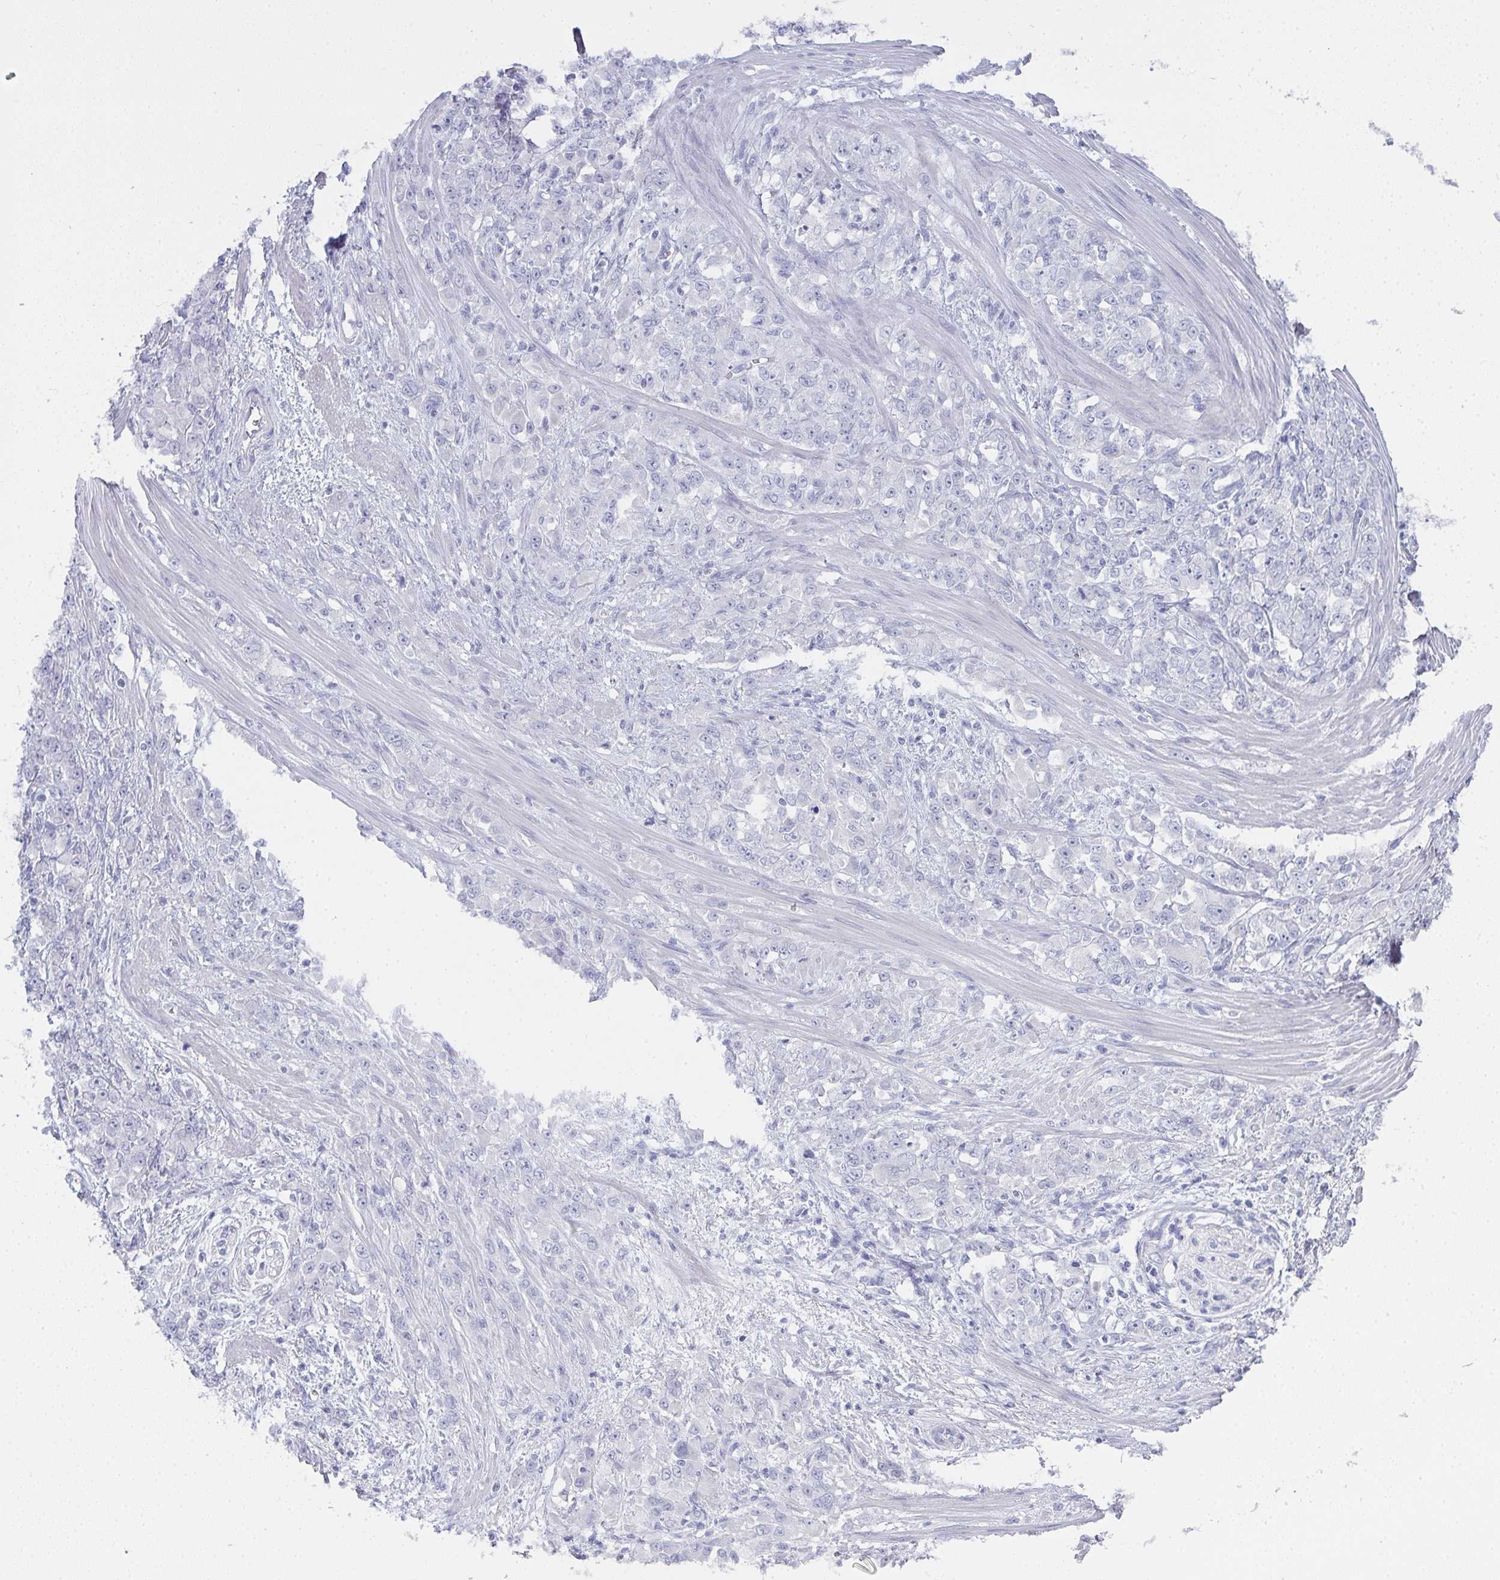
{"staining": {"intensity": "negative", "quantity": "none", "location": "none"}, "tissue": "stomach cancer", "cell_type": "Tumor cells", "image_type": "cancer", "snomed": [{"axis": "morphology", "description": "Adenocarcinoma, NOS"}, {"axis": "topography", "description": "Stomach"}], "caption": "This is an immunohistochemistry (IHC) micrograph of human stomach cancer (adenocarcinoma). There is no staining in tumor cells.", "gene": "SLC36A2", "patient": {"sex": "female", "age": 76}}